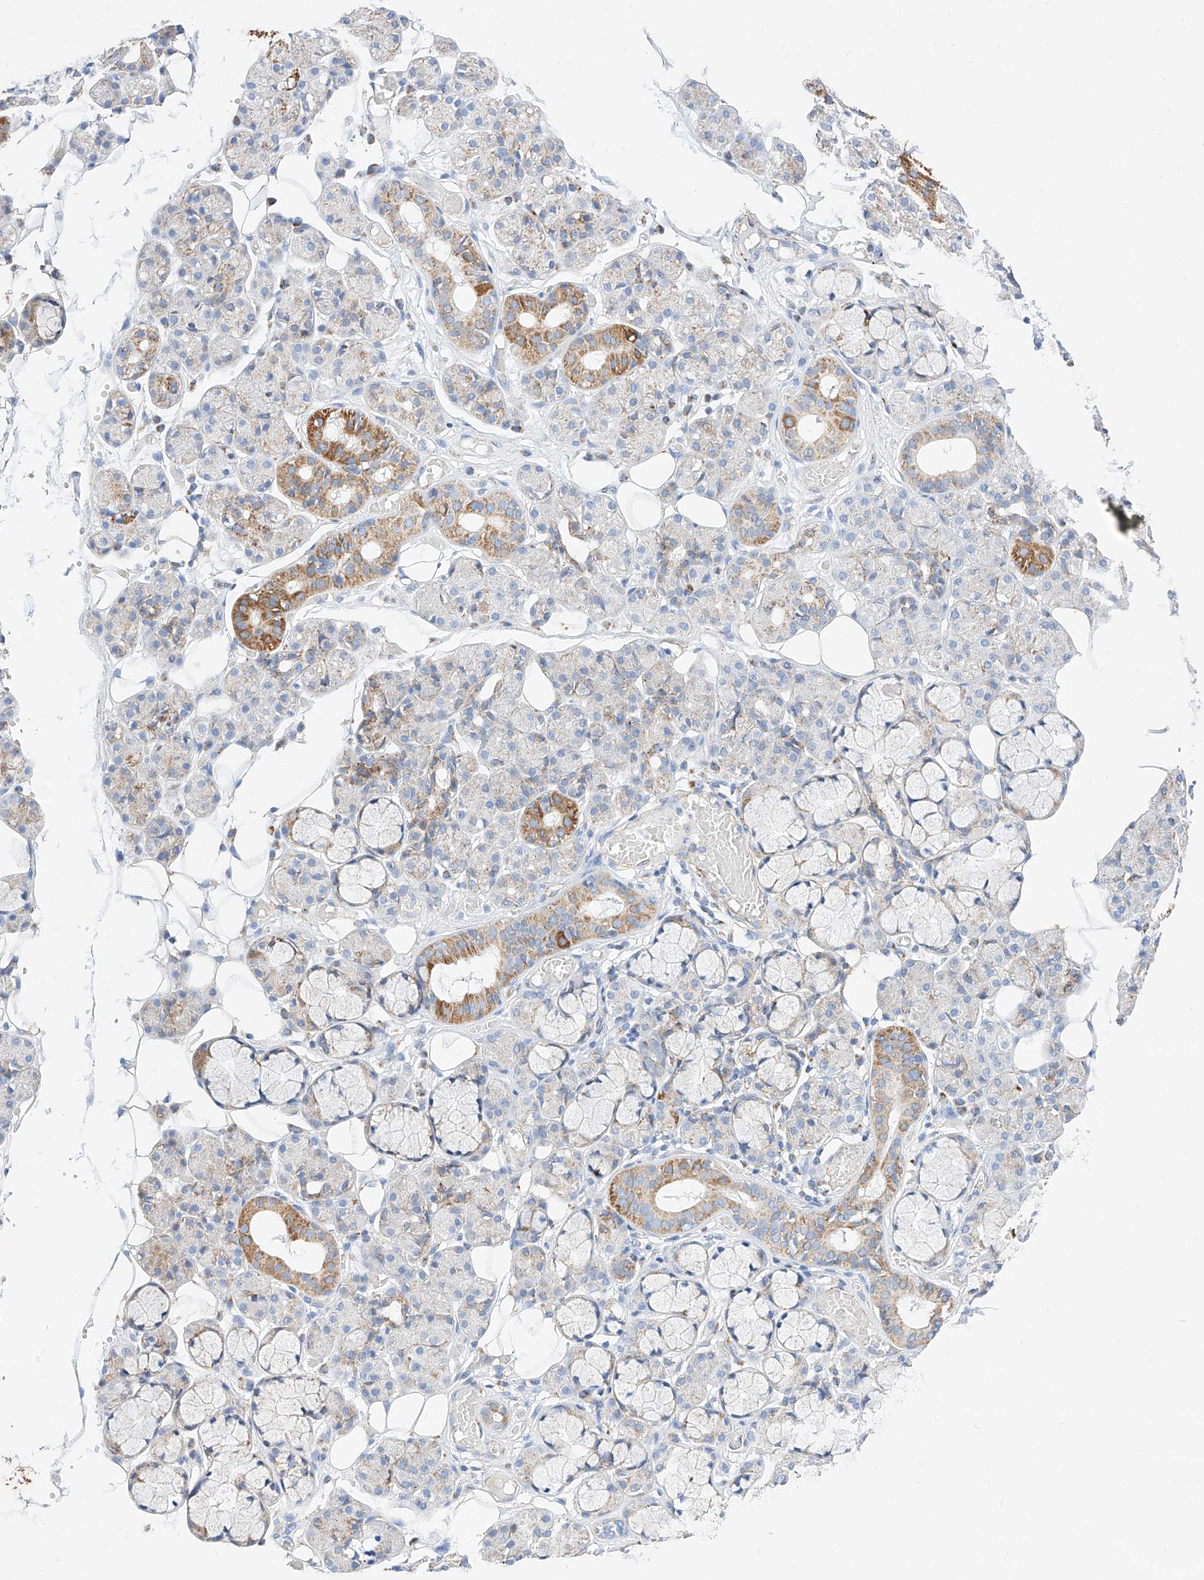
{"staining": {"intensity": "moderate", "quantity": "<25%", "location": "cytoplasmic/membranous"}, "tissue": "salivary gland", "cell_type": "Glandular cells", "image_type": "normal", "snomed": [{"axis": "morphology", "description": "Normal tissue, NOS"}, {"axis": "topography", "description": "Salivary gland"}], "caption": "A low amount of moderate cytoplasmic/membranous positivity is identified in approximately <25% of glandular cells in normal salivary gland. (IHC, brightfield microscopy, high magnification).", "gene": "C6orf62", "patient": {"sex": "male", "age": 63}}